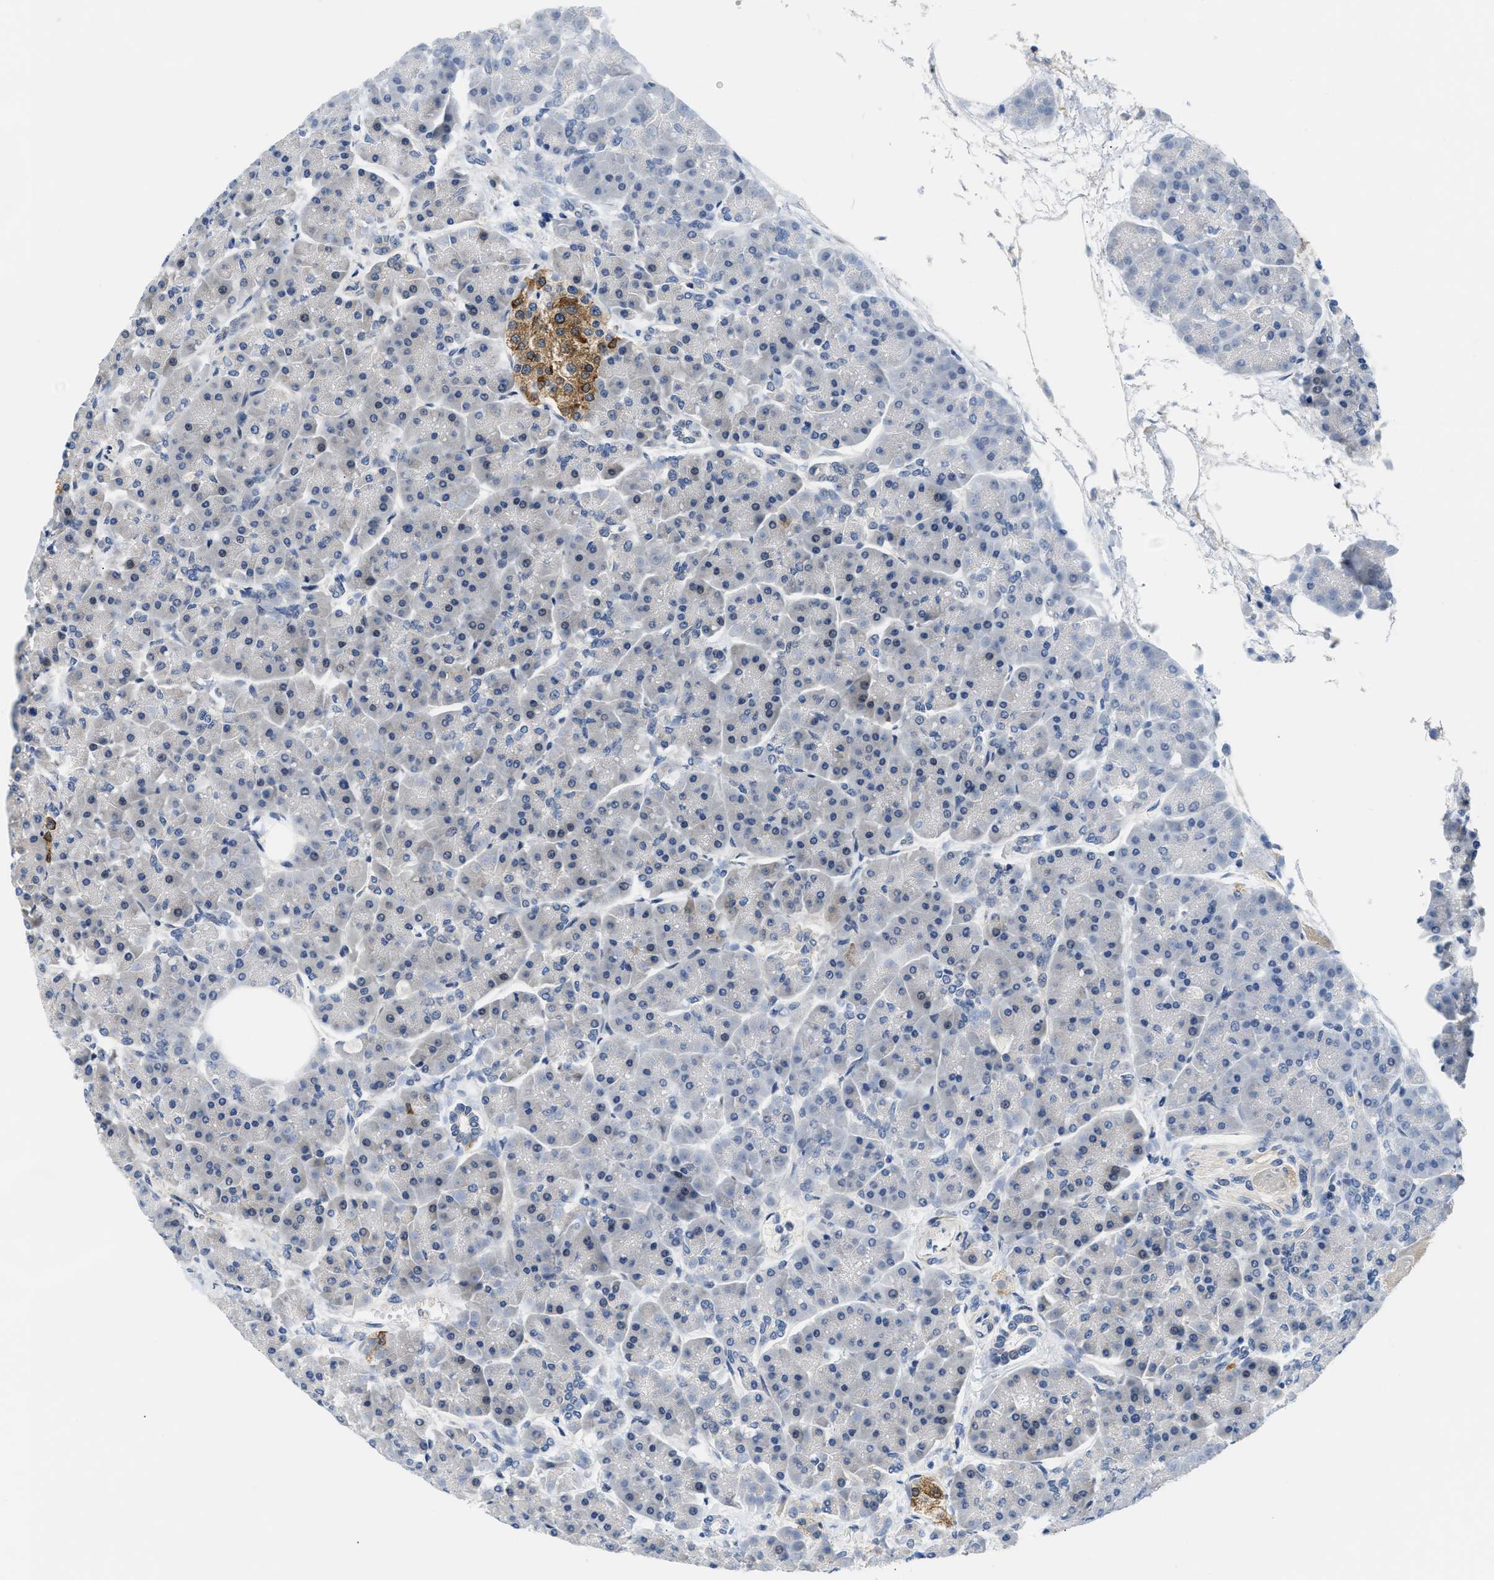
{"staining": {"intensity": "moderate", "quantity": "<25%", "location": "cytoplasmic/membranous"}, "tissue": "pancreas", "cell_type": "Exocrine glandular cells", "image_type": "normal", "snomed": [{"axis": "morphology", "description": "Normal tissue, NOS"}, {"axis": "topography", "description": "Pancreas"}], "caption": "Immunohistochemical staining of unremarkable human pancreas displays low levels of moderate cytoplasmic/membranous expression in about <25% of exocrine glandular cells.", "gene": "CLGN", "patient": {"sex": "female", "age": 70}}